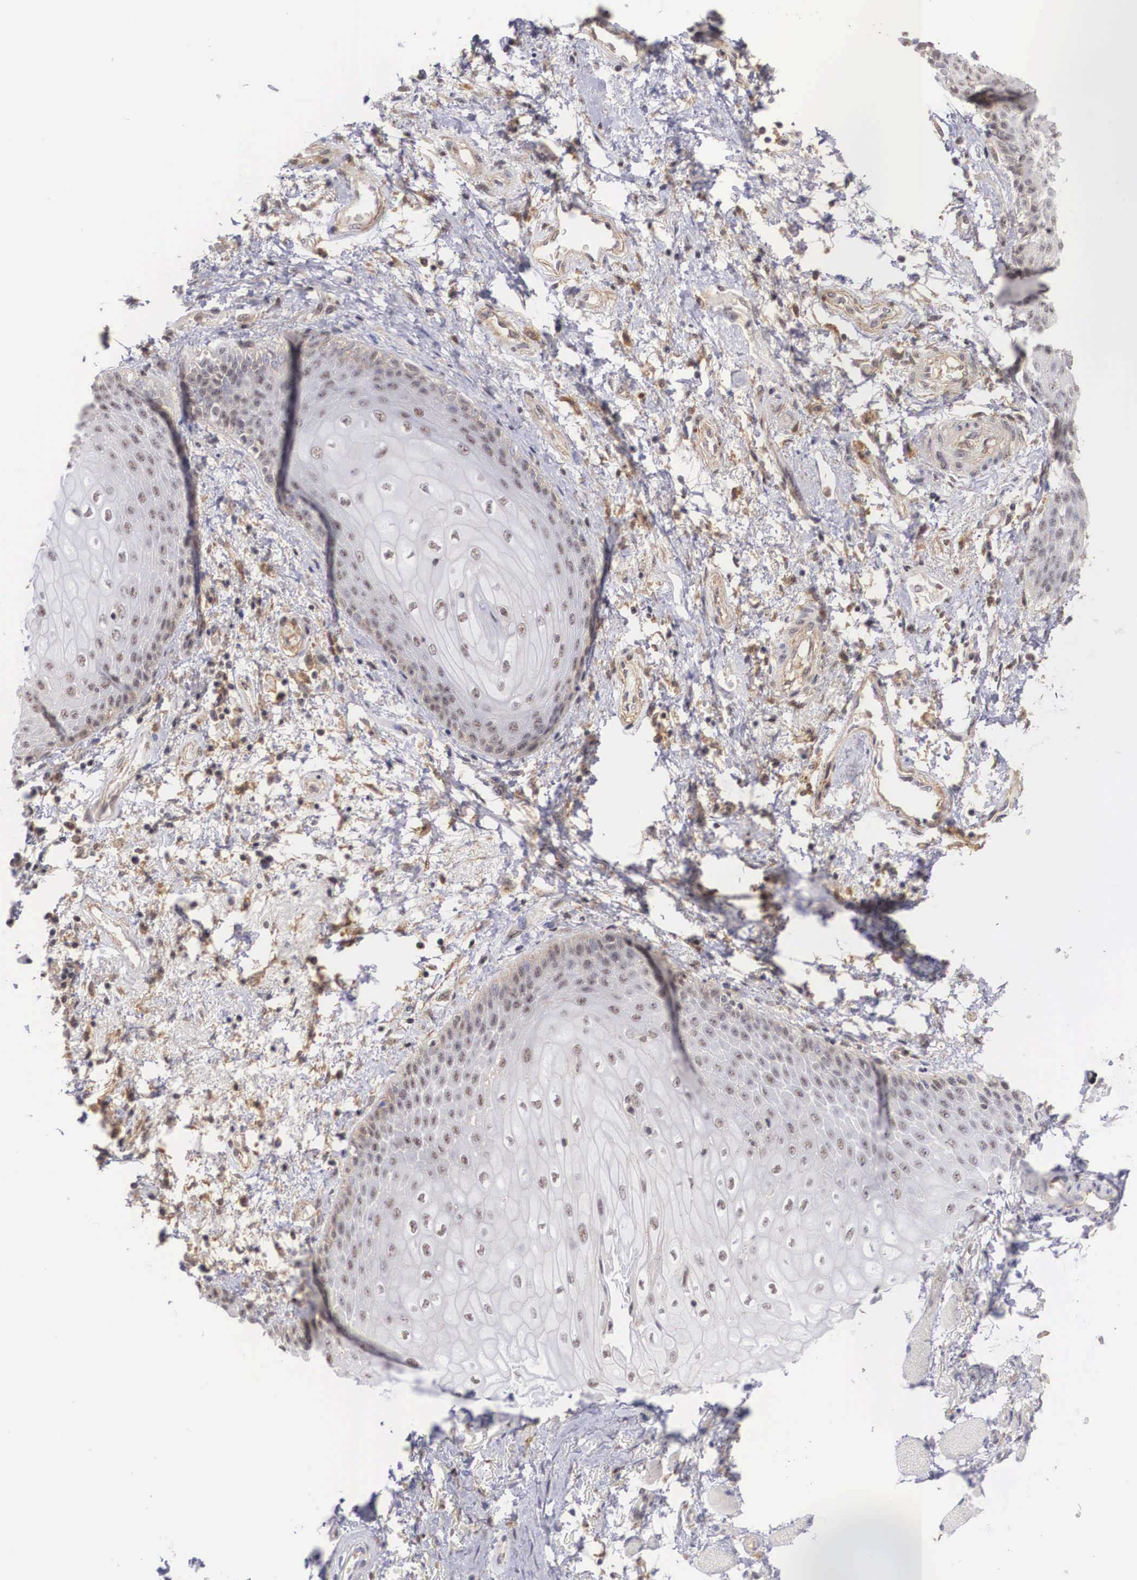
{"staining": {"intensity": "weak", "quantity": "25%-75%", "location": "nuclear"}, "tissue": "skin", "cell_type": "Epidermal cells", "image_type": "normal", "snomed": [{"axis": "morphology", "description": "Normal tissue, NOS"}, {"axis": "topography", "description": "Anal"}], "caption": "Protein staining by IHC displays weak nuclear expression in about 25%-75% of epidermal cells in normal skin. The staining is performed using DAB brown chromogen to label protein expression. The nuclei are counter-stained blue using hematoxylin.", "gene": "NR4A2", "patient": {"sex": "female", "age": 46}}